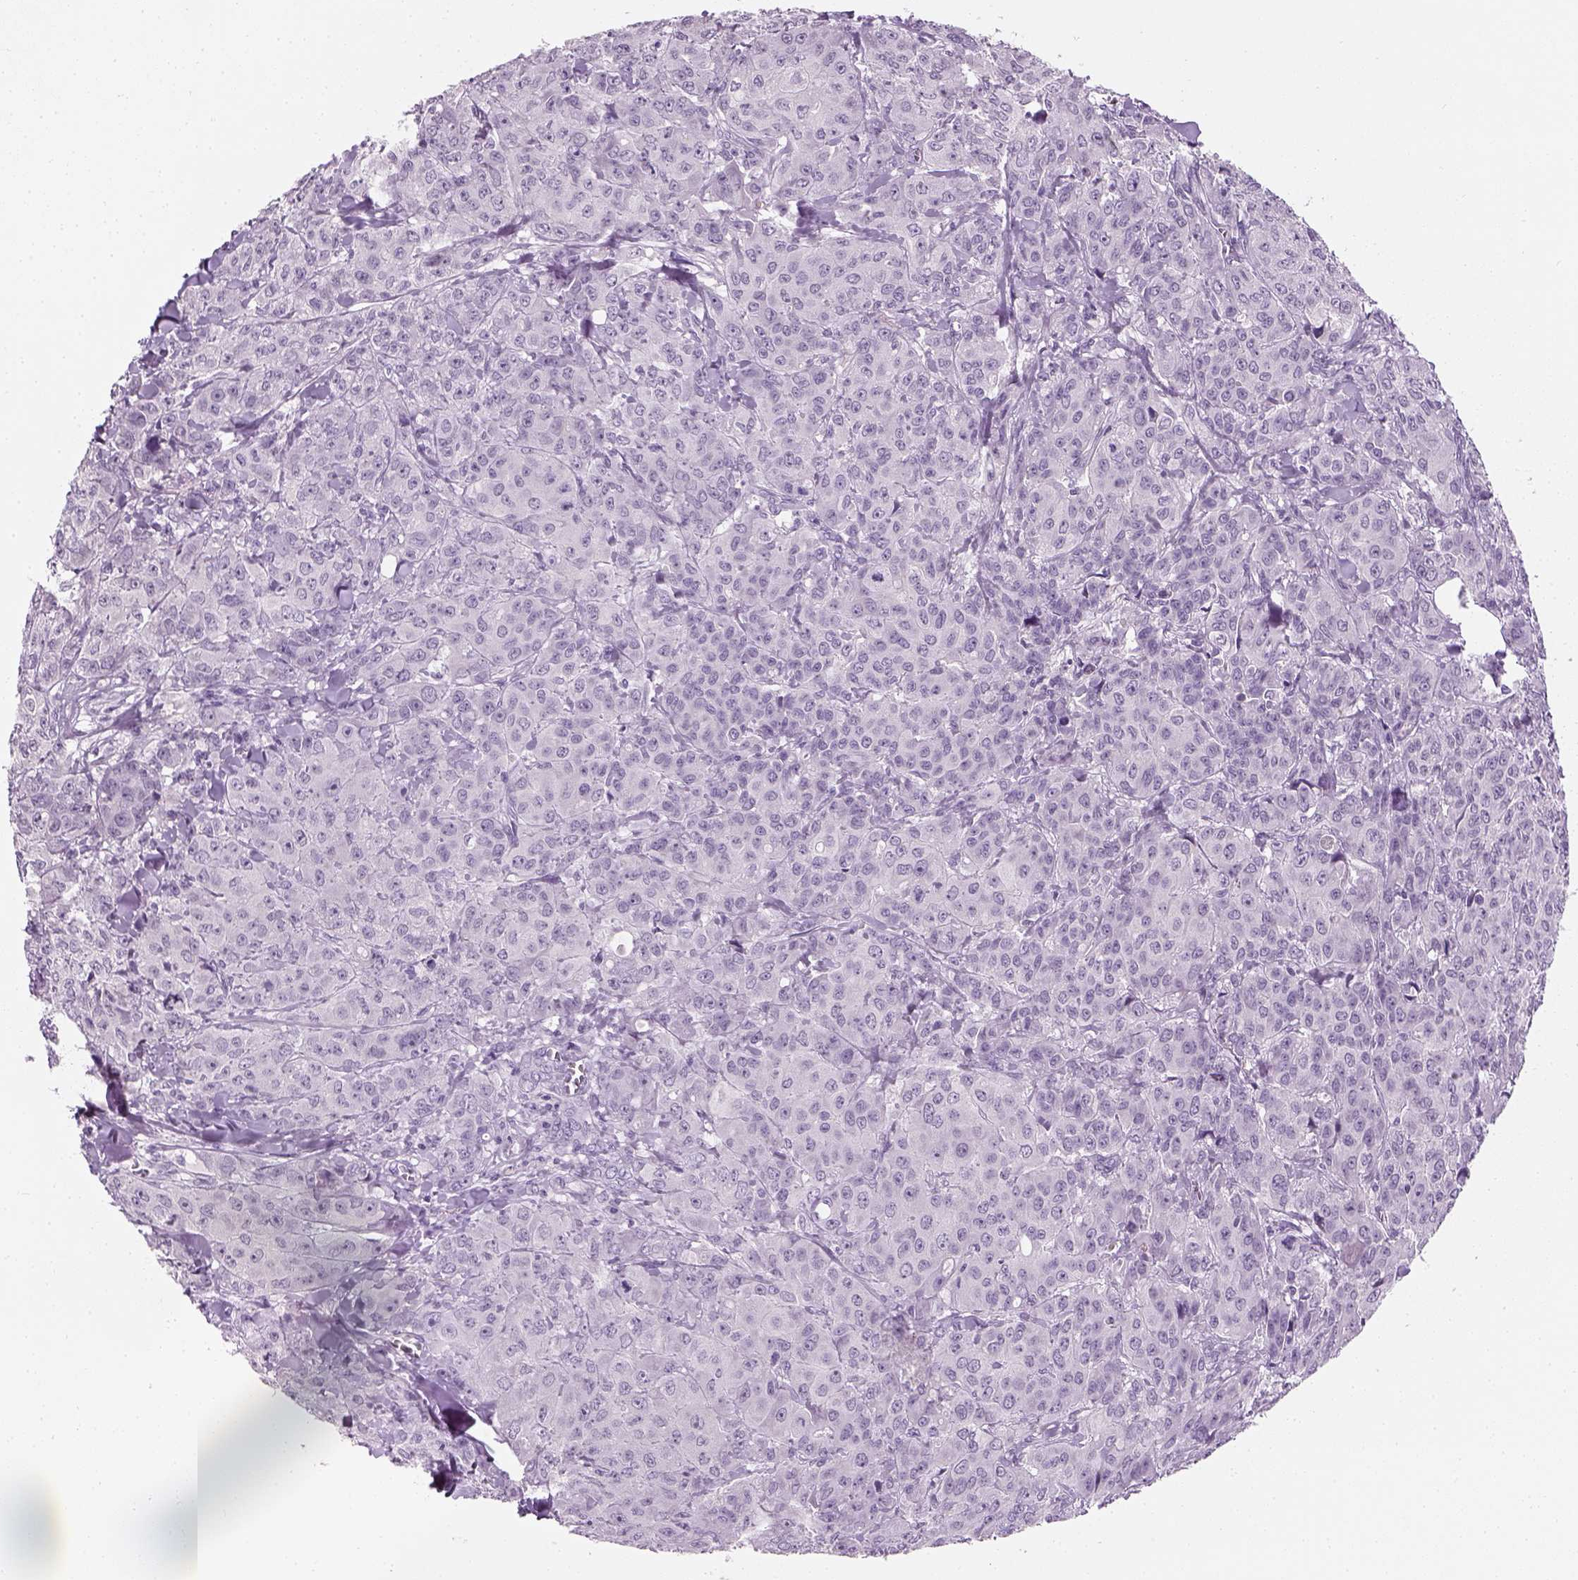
{"staining": {"intensity": "negative", "quantity": "none", "location": "none"}, "tissue": "breast cancer", "cell_type": "Tumor cells", "image_type": "cancer", "snomed": [{"axis": "morphology", "description": "Duct carcinoma"}, {"axis": "topography", "description": "Breast"}], "caption": "A histopathology image of infiltrating ductal carcinoma (breast) stained for a protein reveals no brown staining in tumor cells. (DAB (3,3'-diaminobenzidine) immunohistochemistry with hematoxylin counter stain).", "gene": "TH", "patient": {"sex": "female", "age": 43}}